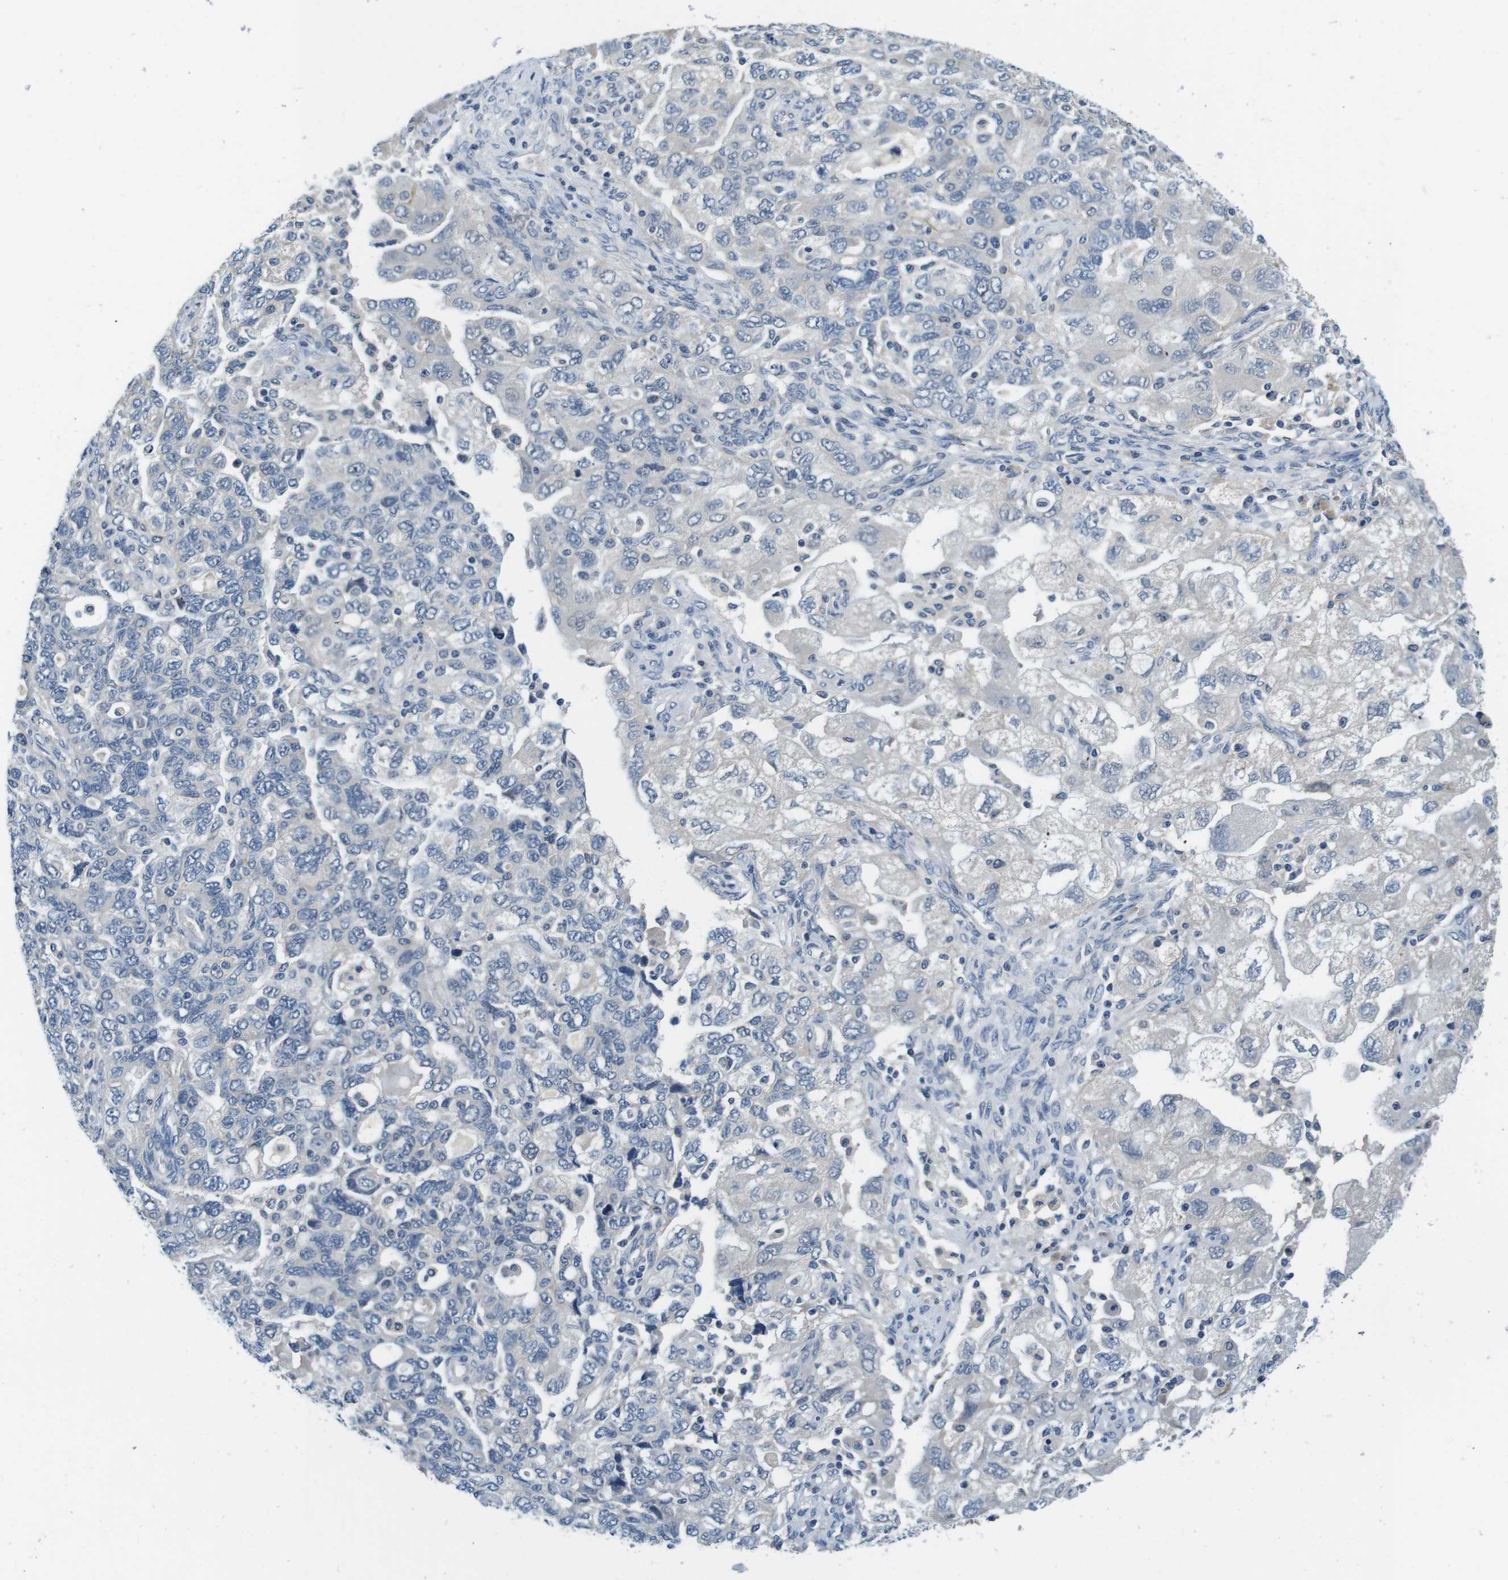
{"staining": {"intensity": "negative", "quantity": "none", "location": "none"}, "tissue": "ovarian cancer", "cell_type": "Tumor cells", "image_type": "cancer", "snomed": [{"axis": "morphology", "description": "Carcinoma, NOS"}, {"axis": "morphology", "description": "Cystadenocarcinoma, serous, NOS"}, {"axis": "topography", "description": "Ovary"}], "caption": "IHC photomicrograph of ovarian carcinoma stained for a protein (brown), which shows no staining in tumor cells. (DAB (3,3'-diaminobenzidine) immunohistochemistry, high magnification).", "gene": "DTNA", "patient": {"sex": "female", "age": 69}}